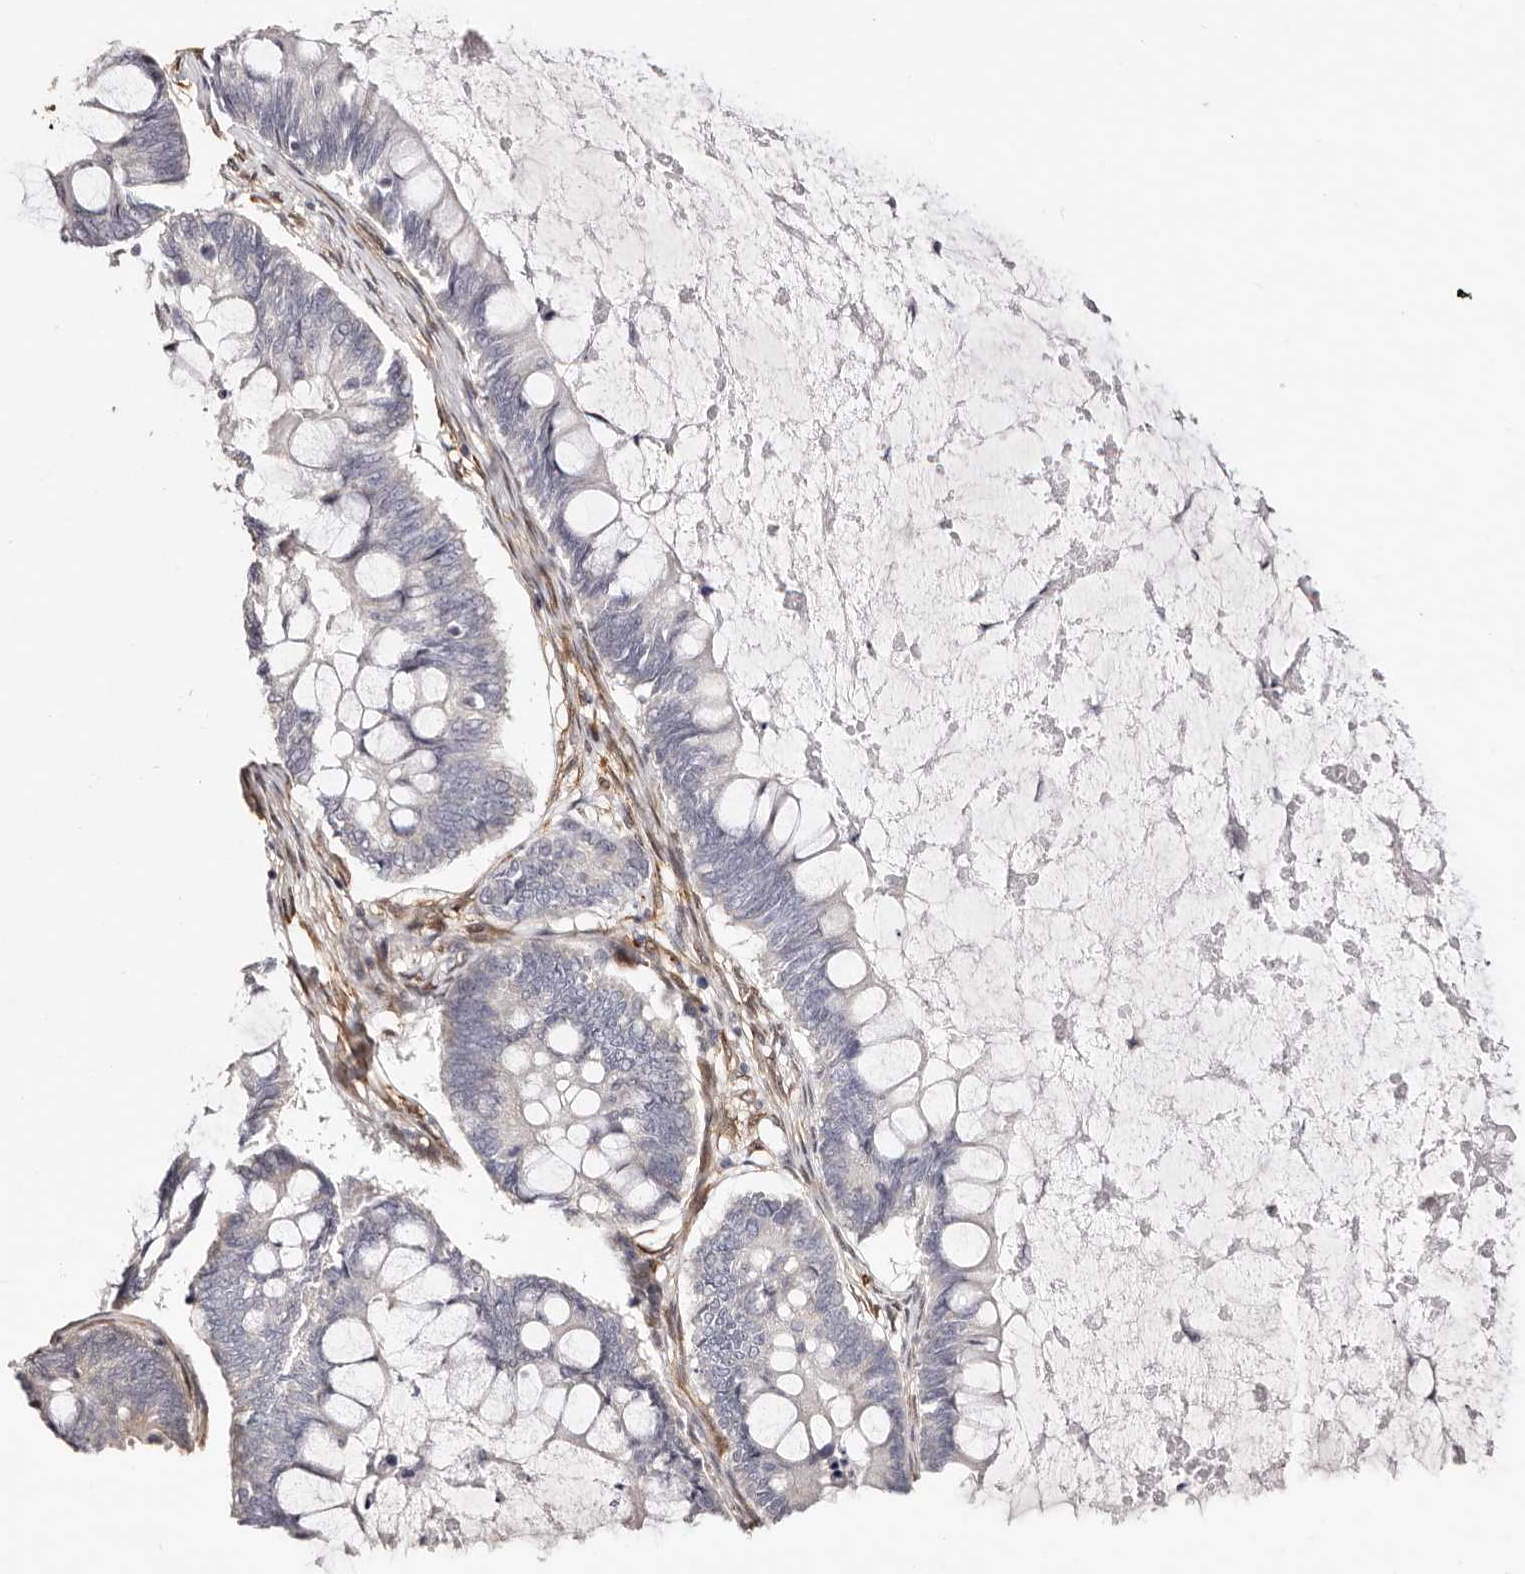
{"staining": {"intensity": "negative", "quantity": "none", "location": "none"}, "tissue": "ovarian cancer", "cell_type": "Tumor cells", "image_type": "cancer", "snomed": [{"axis": "morphology", "description": "Cystadenocarcinoma, mucinous, NOS"}, {"axis": "topography", "description": "Ovary"}], "caption": "Protein analysis of mucinous cystadenocarcinoma (ovarian) displays no significant positivity in tumor cells.", "gene": "GFOD1", "patient": {"sex": "female", "age": 61}}